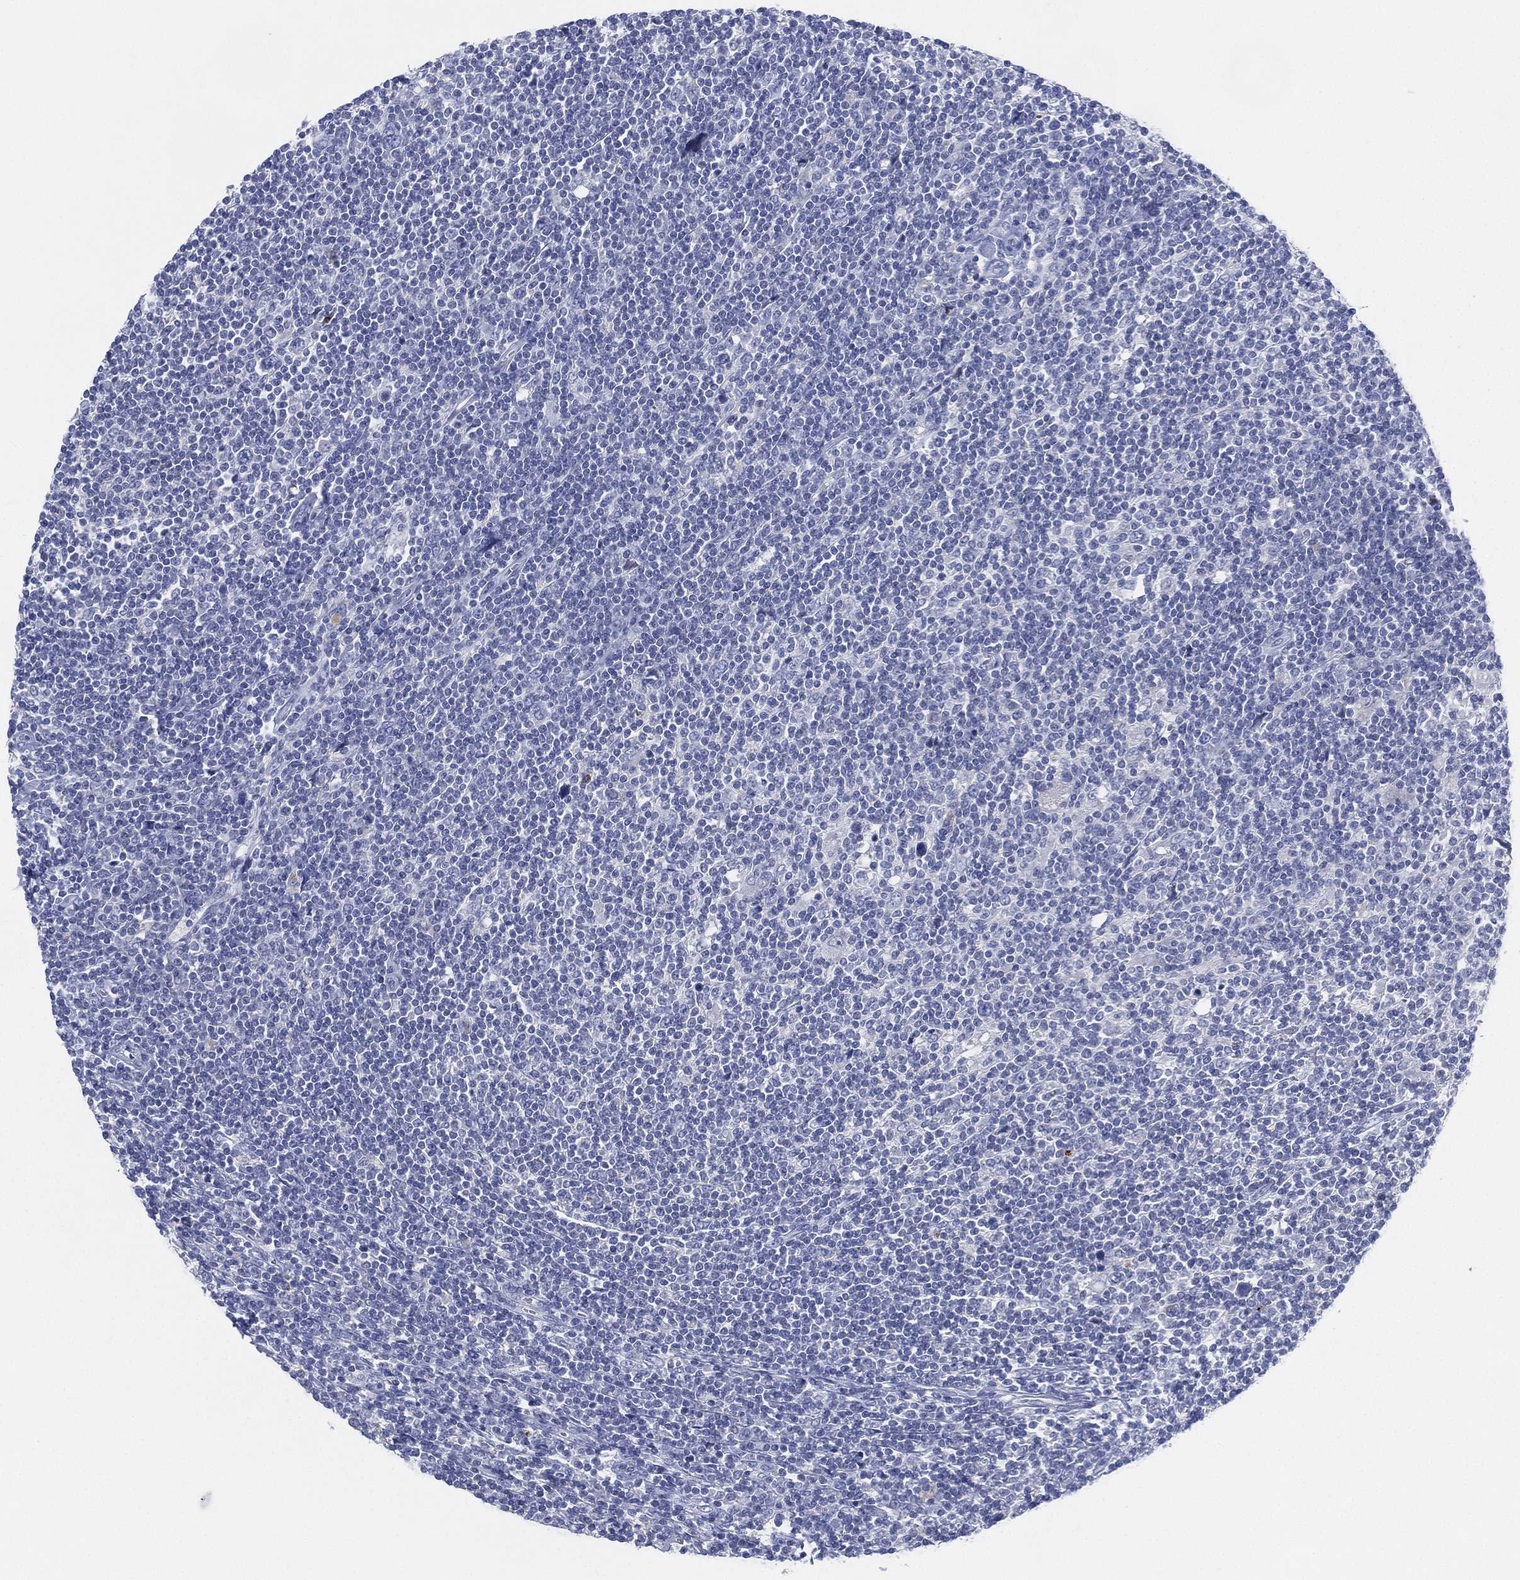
{"staining": {"intensity": "negative", "quantity": "none", "location": "none"}, "tissue": "lymphoma", "cell_type": "Tumor cells", "image_type": "cancer", "snomed": [{"axis": "morphology", "description": "Hodgkin's disease, NOS"}, {"axis": "topography", "description": "Lymph node"}], "caption": "IHC photomicrograph of neoplastic tissue: Hodgkin's disease stained with DAB shows no significant protein expression in tumor cells.", "gene": "ADAD2", "patient": {"sex": "male", "age": 40}}